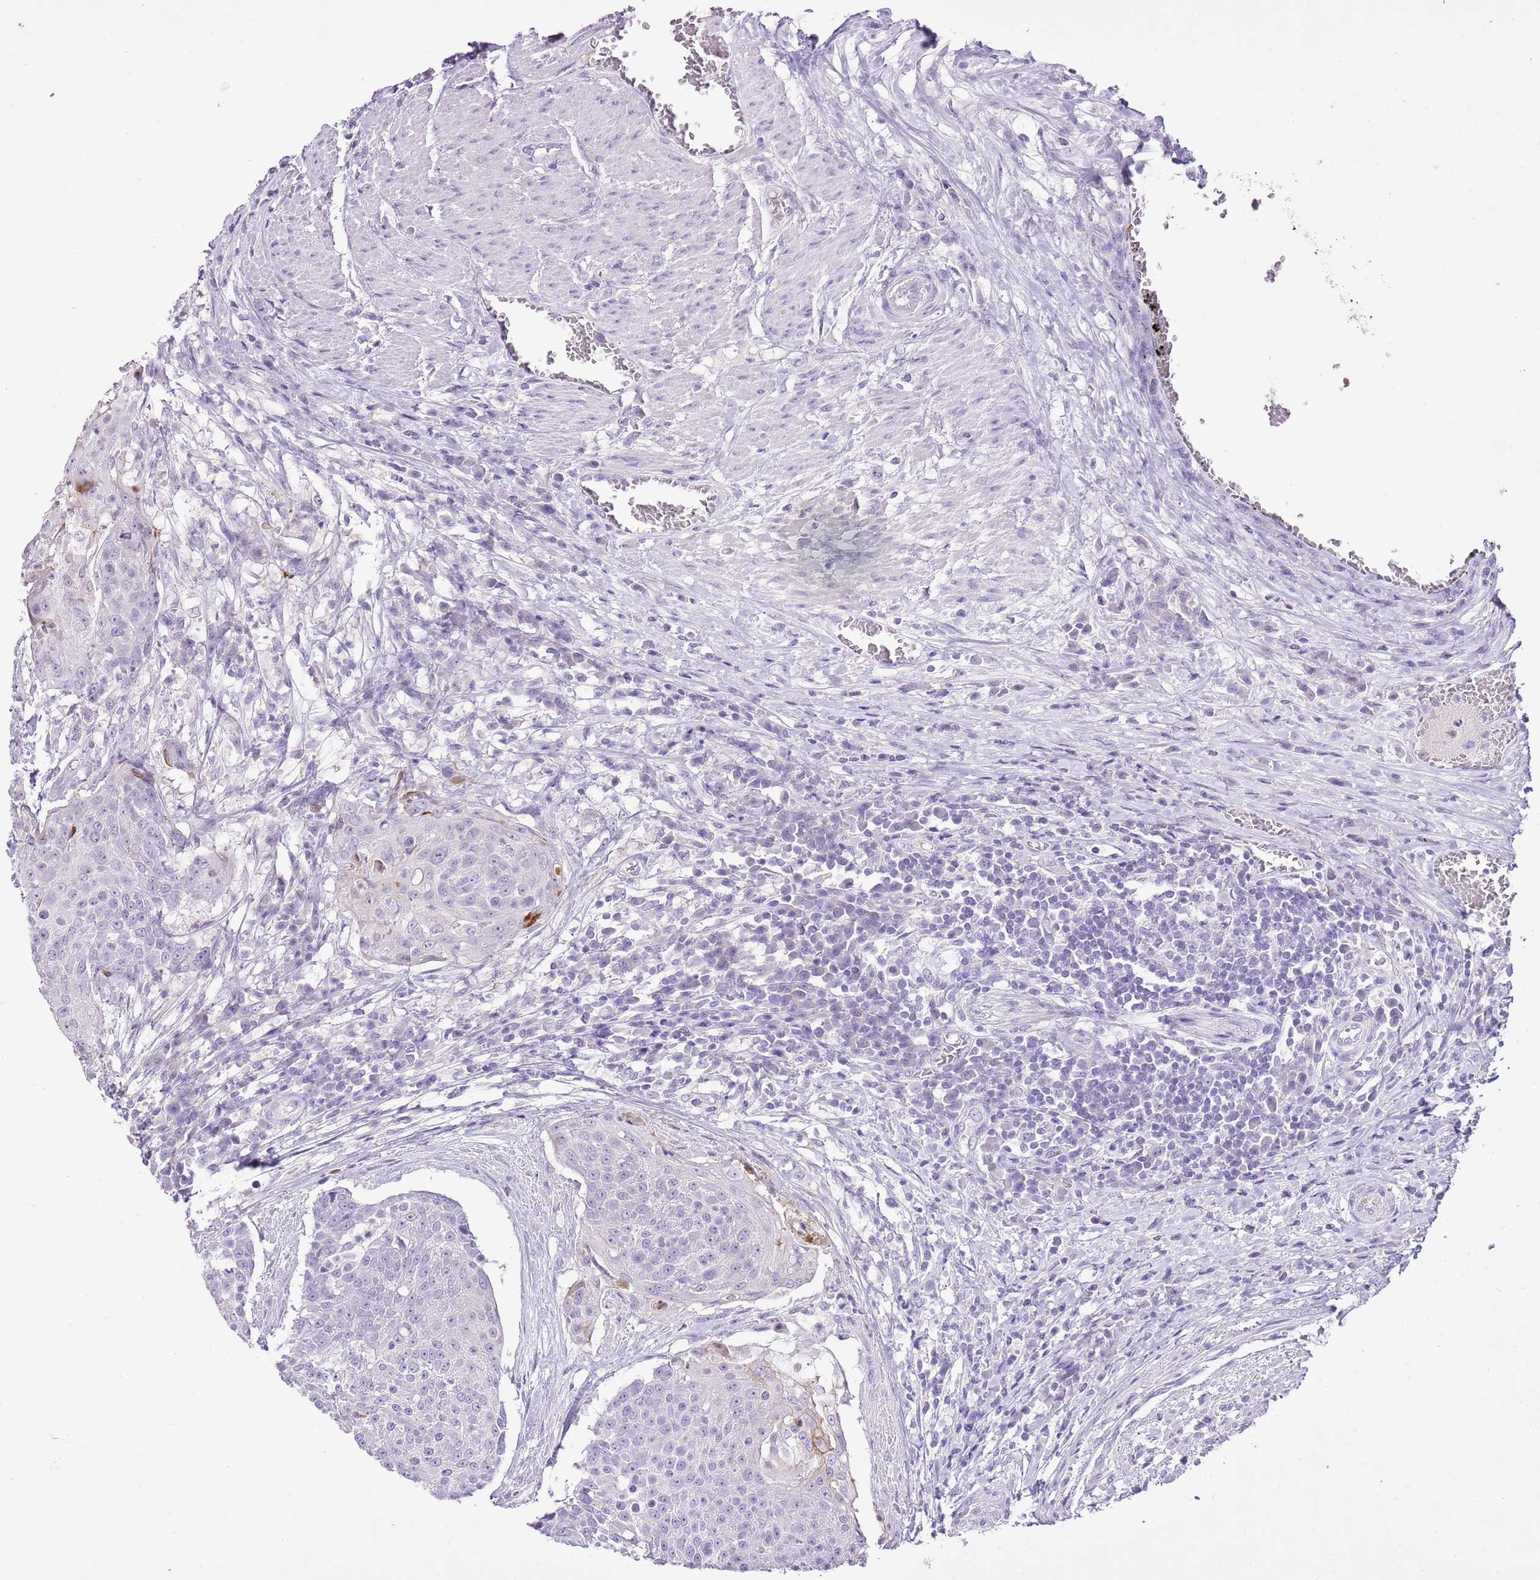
{"staining": {"intensity": "negative", "quantity": "none", "location": "none"}, "tissue": "urothelial cancer", "cell_type": "Tumor cells", "image_type": "cancer", "snomed": [{"axis": "morphology", "description": "Urothelial carcinoma, High grade"}, {"axis": "topography", "description": "Urinary bladder"}], "caption": "IHC micrograph of neoplastic tissue: urothelial cancer stained with DAB (3,3'-diaminobenzidine) shows no significant protein positivity in tumor cells.", "gene": "XPO7", "patient": {"sex": "female", "age": 63}}